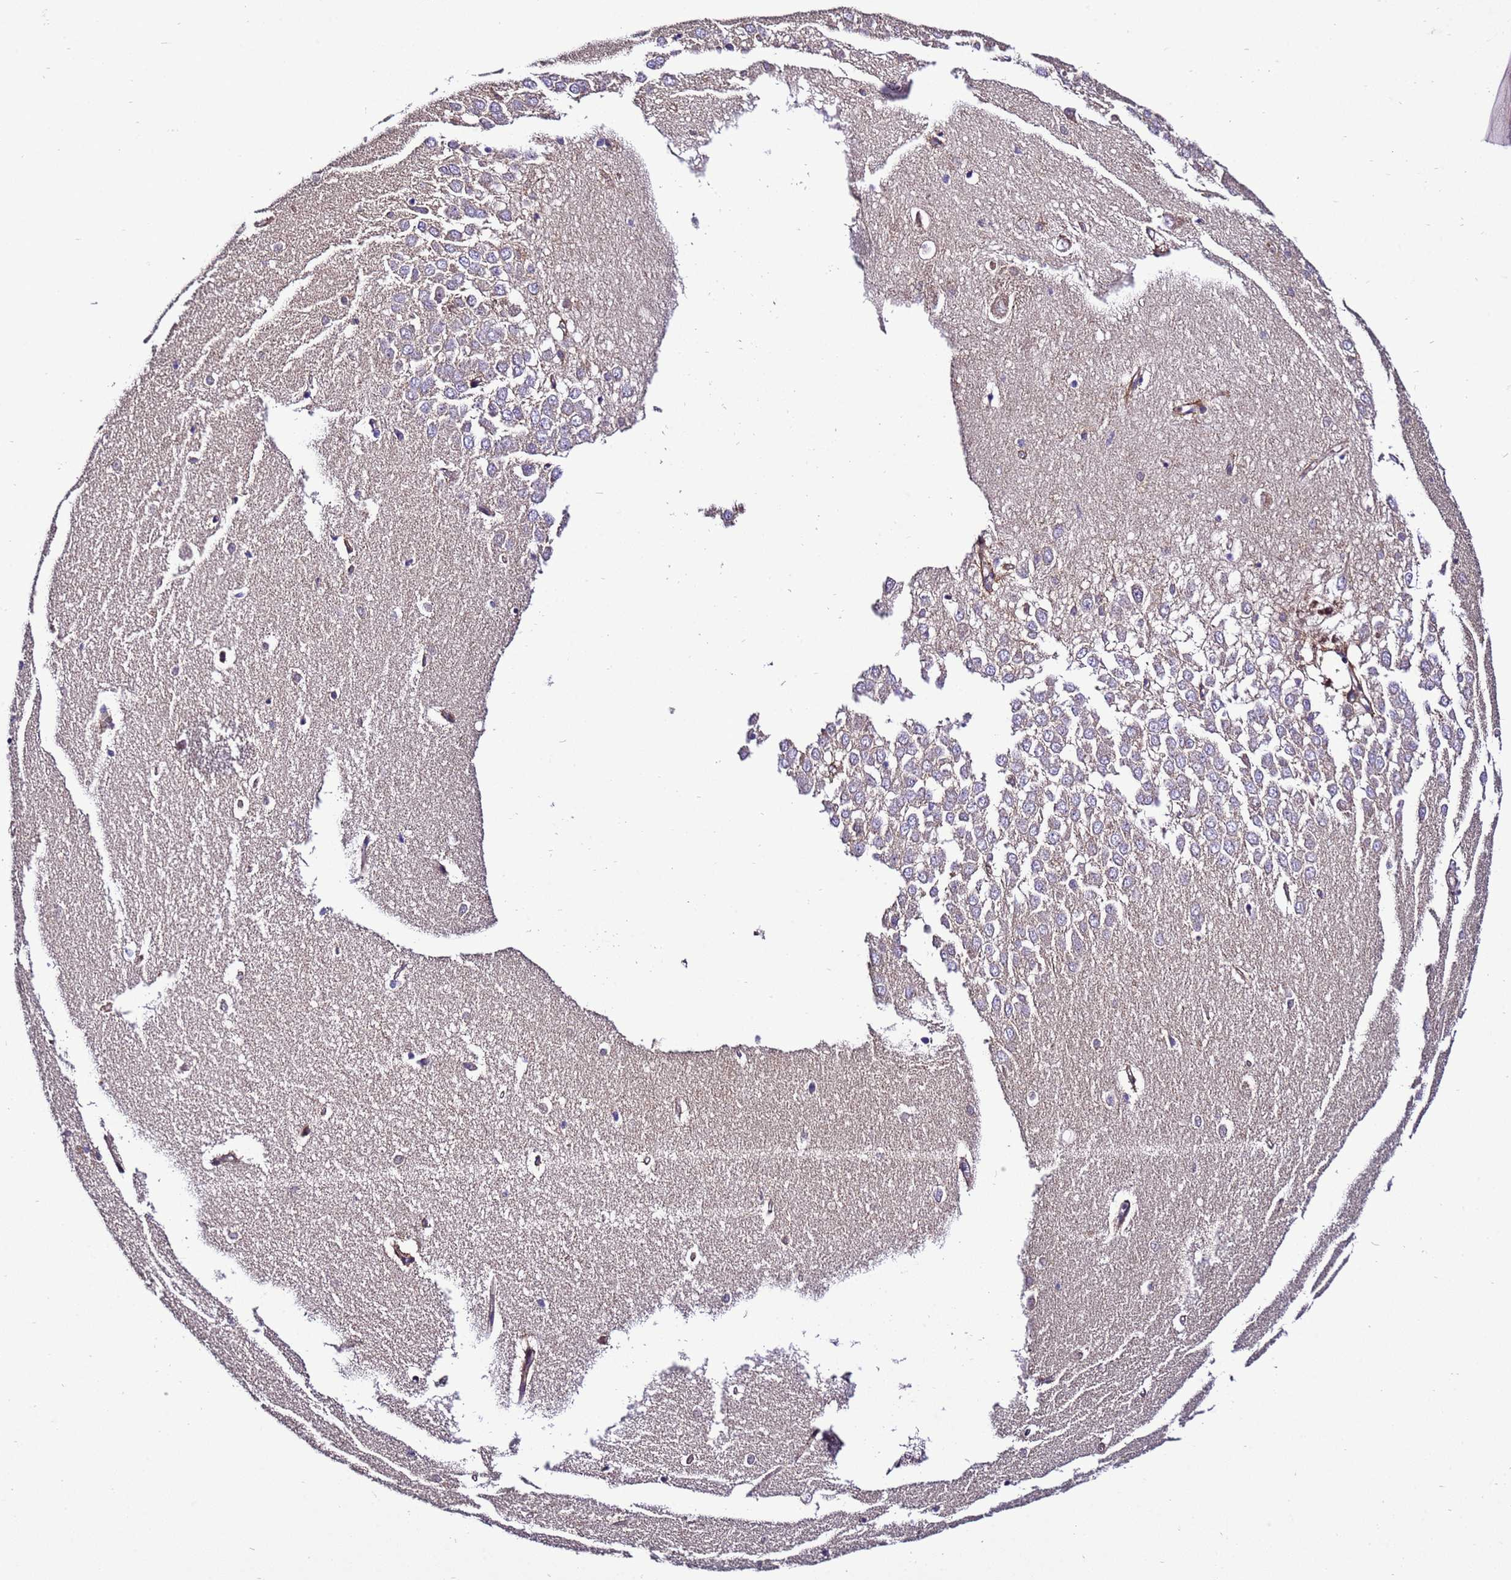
{"staining": {"intensity": "negative", "quantity": "none", "location": "none"}, "tissue": "hippocampus", "cell_type": "Glial cells", "image_type": "normal", "snomed": [{"axis": "morphology", "description": "Normal tissue, NOS"}, {"axis": "topography", "description": "Hippocampus"}], "caption": "Immunohistochemical staining of normal human hippocampus reveals no significant positivity in glial cells. (DAB (3,3'-diaminobenzidine) immunohistochemistry with hematoxylin counter stain).", "gene": "ZNF417", "patient": {"sex": "female", "age": 64}}